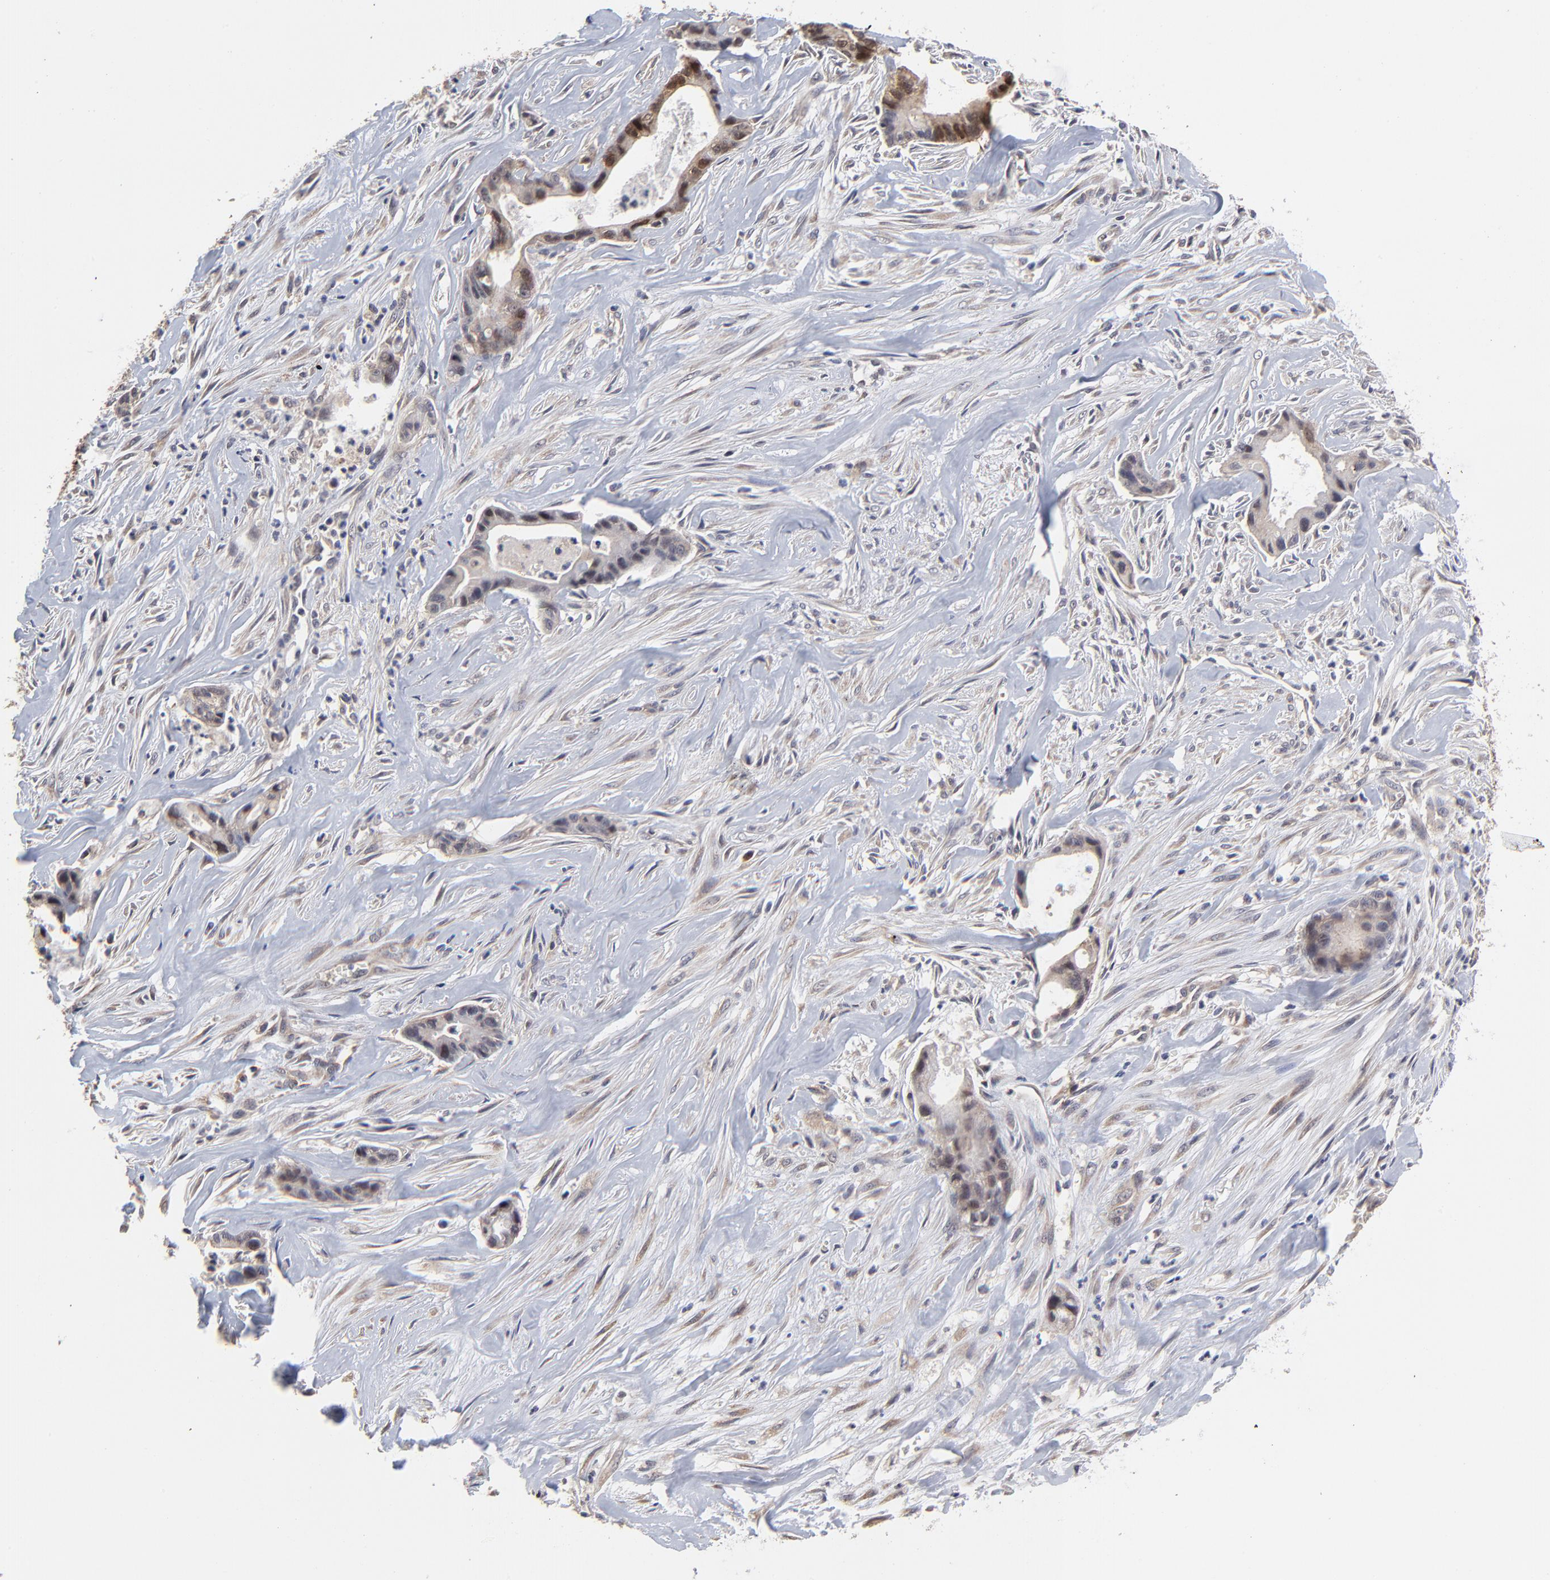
{"staining": {"intensity": "strong", "quantity": ">75%", "location": "cytoplasmic/membranous,nuclear"}, "tissue": "liver cancer", "cell_type": "Tumor cells", "image_type": "cancer", "snomed": [{"axis": "morphology", "description": "Cholangiocarcinoma"}, {"axis": "topography", "description": "Liver"}], "caption": "Immunohistochemistry (IHC) (DAB (3,3'-diaminobenzidine)) staining of liver cholangiocarcinoma demonstrates strong cytoplasmic/membranous and nuclear protein positivity in approximately >75% of tumor cells.", "gene": "FRMD8", "patient": {"sex": "female", "age": 55}}